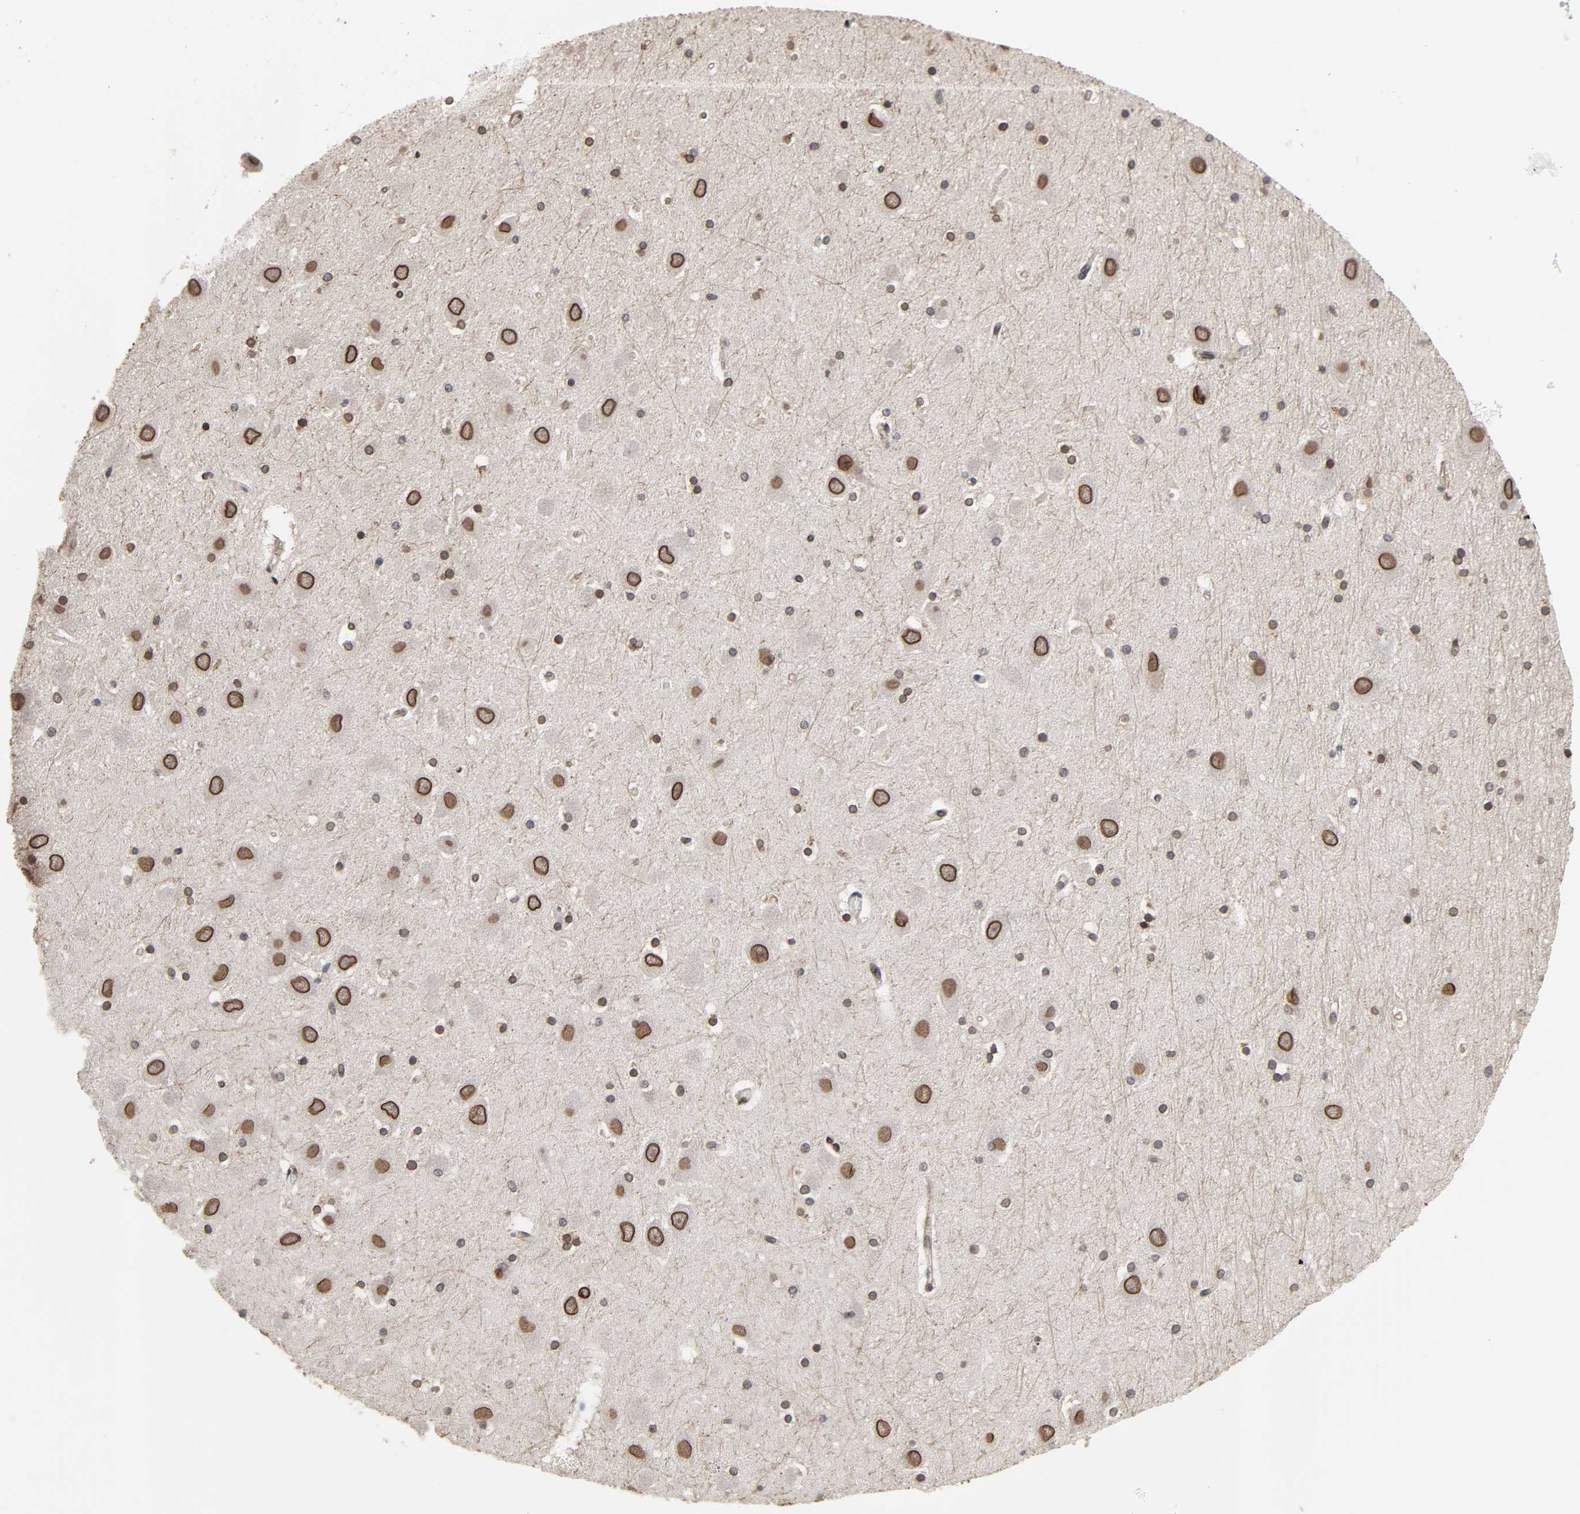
{"staining": {"intensity": "moderate", "quantity": "<25%", "location": "cytoplasmic/membranous,nuclear"}, "tissue": "hippocampus", "cell_type": "Glial cells", "image_type": "normal", "snomed": [{"axis": "morphology", "description": "Normal tissue, NOS"}, {"axis": "topography", "description": "Hippocampus"}], "caption": "Immunohistochemical staining of normal hippocampus demonstrates moderate cytoplasmic/membranous,nuclear protein expression in about <25% of glial cells. Nuclei are stained in blue.", "gene": "CCDC175", "patient": {"sex": "male", "age": 45}}